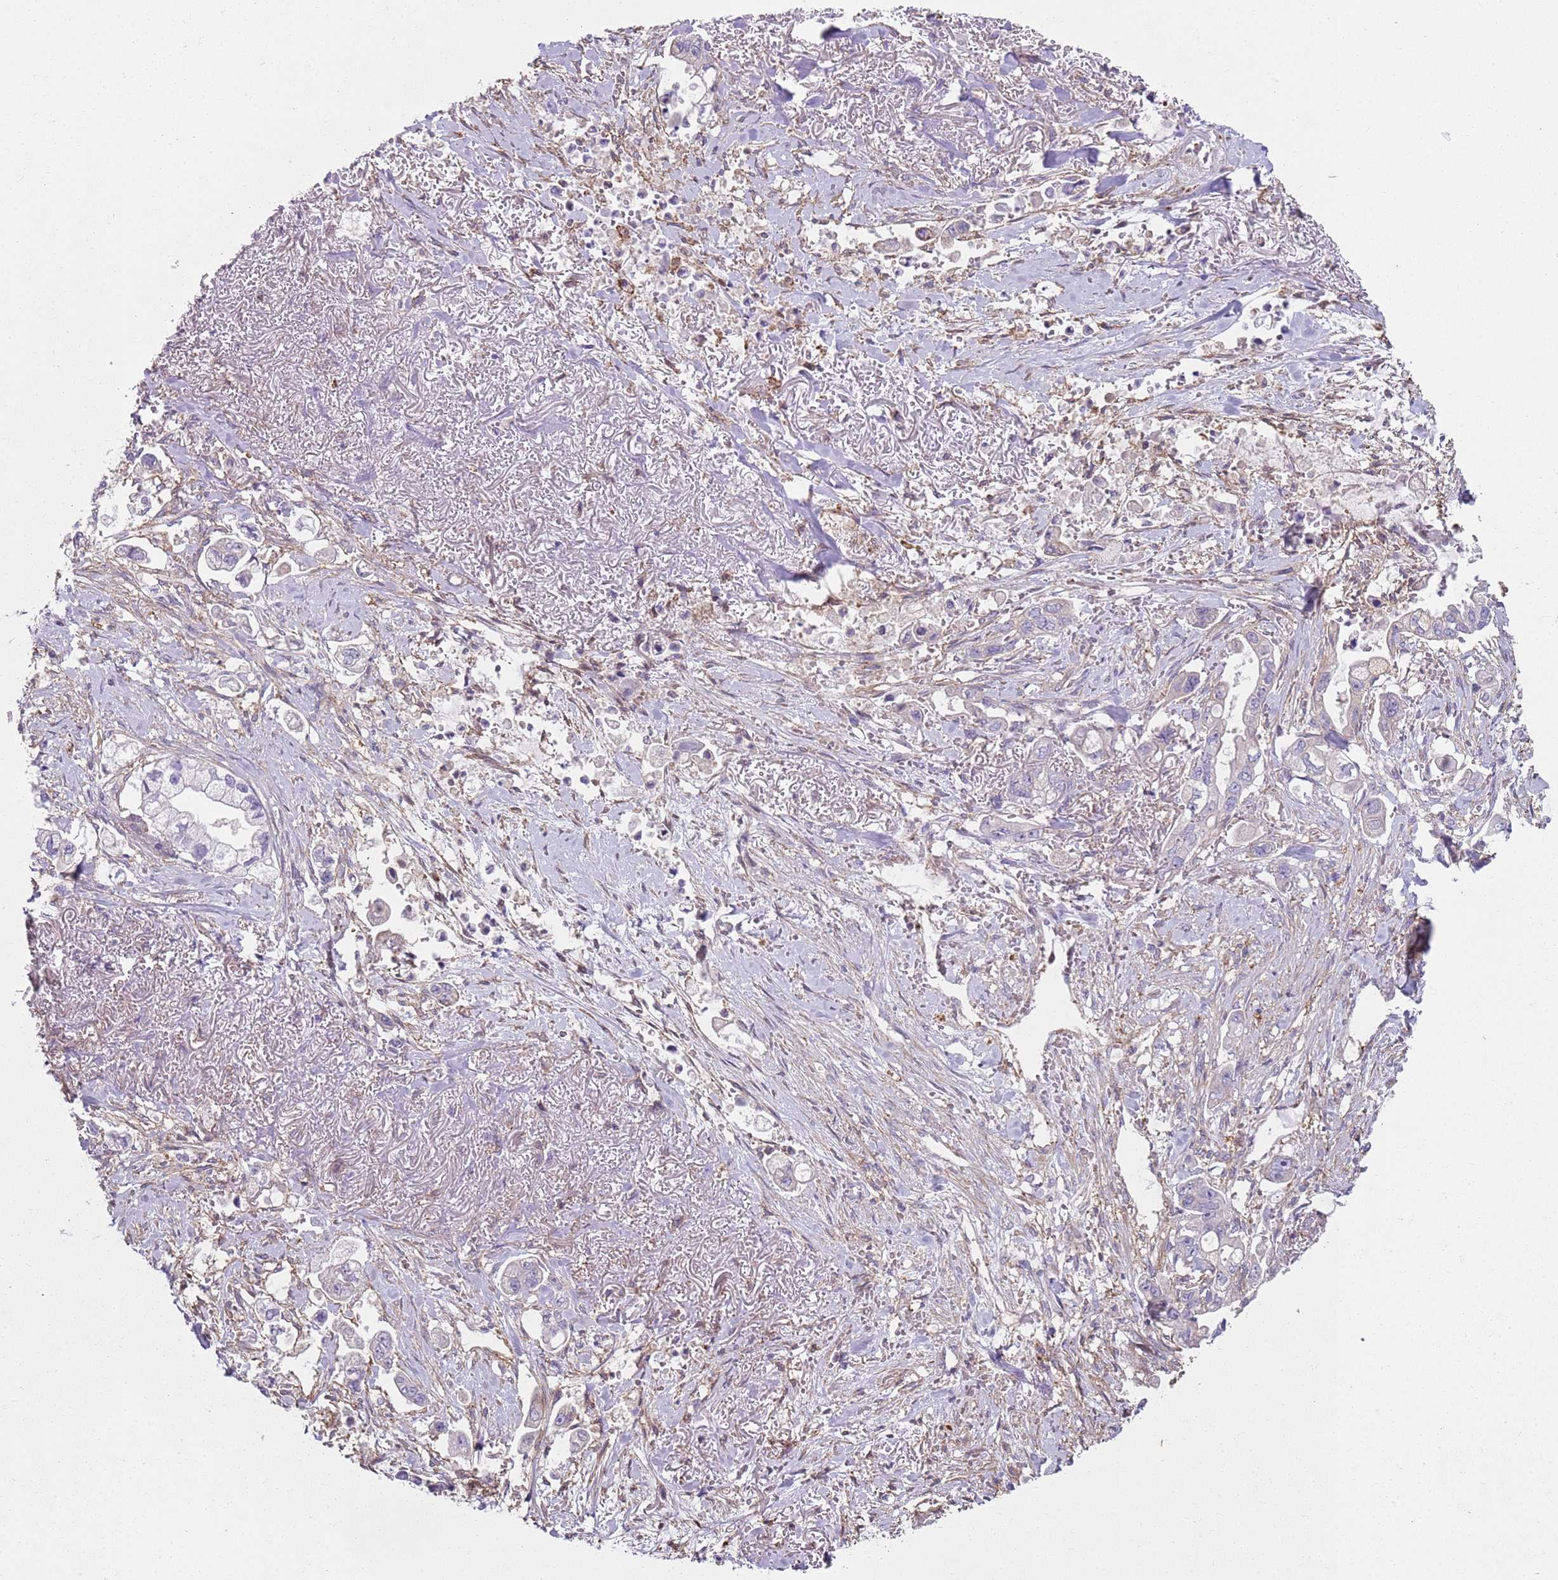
{"staining": {"intensity": "negative", "quantity": "none", "location": "none"}, "tissue": "stomach cancer", "cell_type": "Tumor cells", "image_type": "cancer", "snomed": [{"axis": "morphology", "description": "Adenocarcinoma, NOS"}, {"axis": "topography", "description": "Stomach"}], "caption": "This is an immunohistochemistry image of stomach adenocarcinoma. There is no staining in tumor cells.", "gene": "GNAI3", "patient": {"sex": "male", "age": 62}}